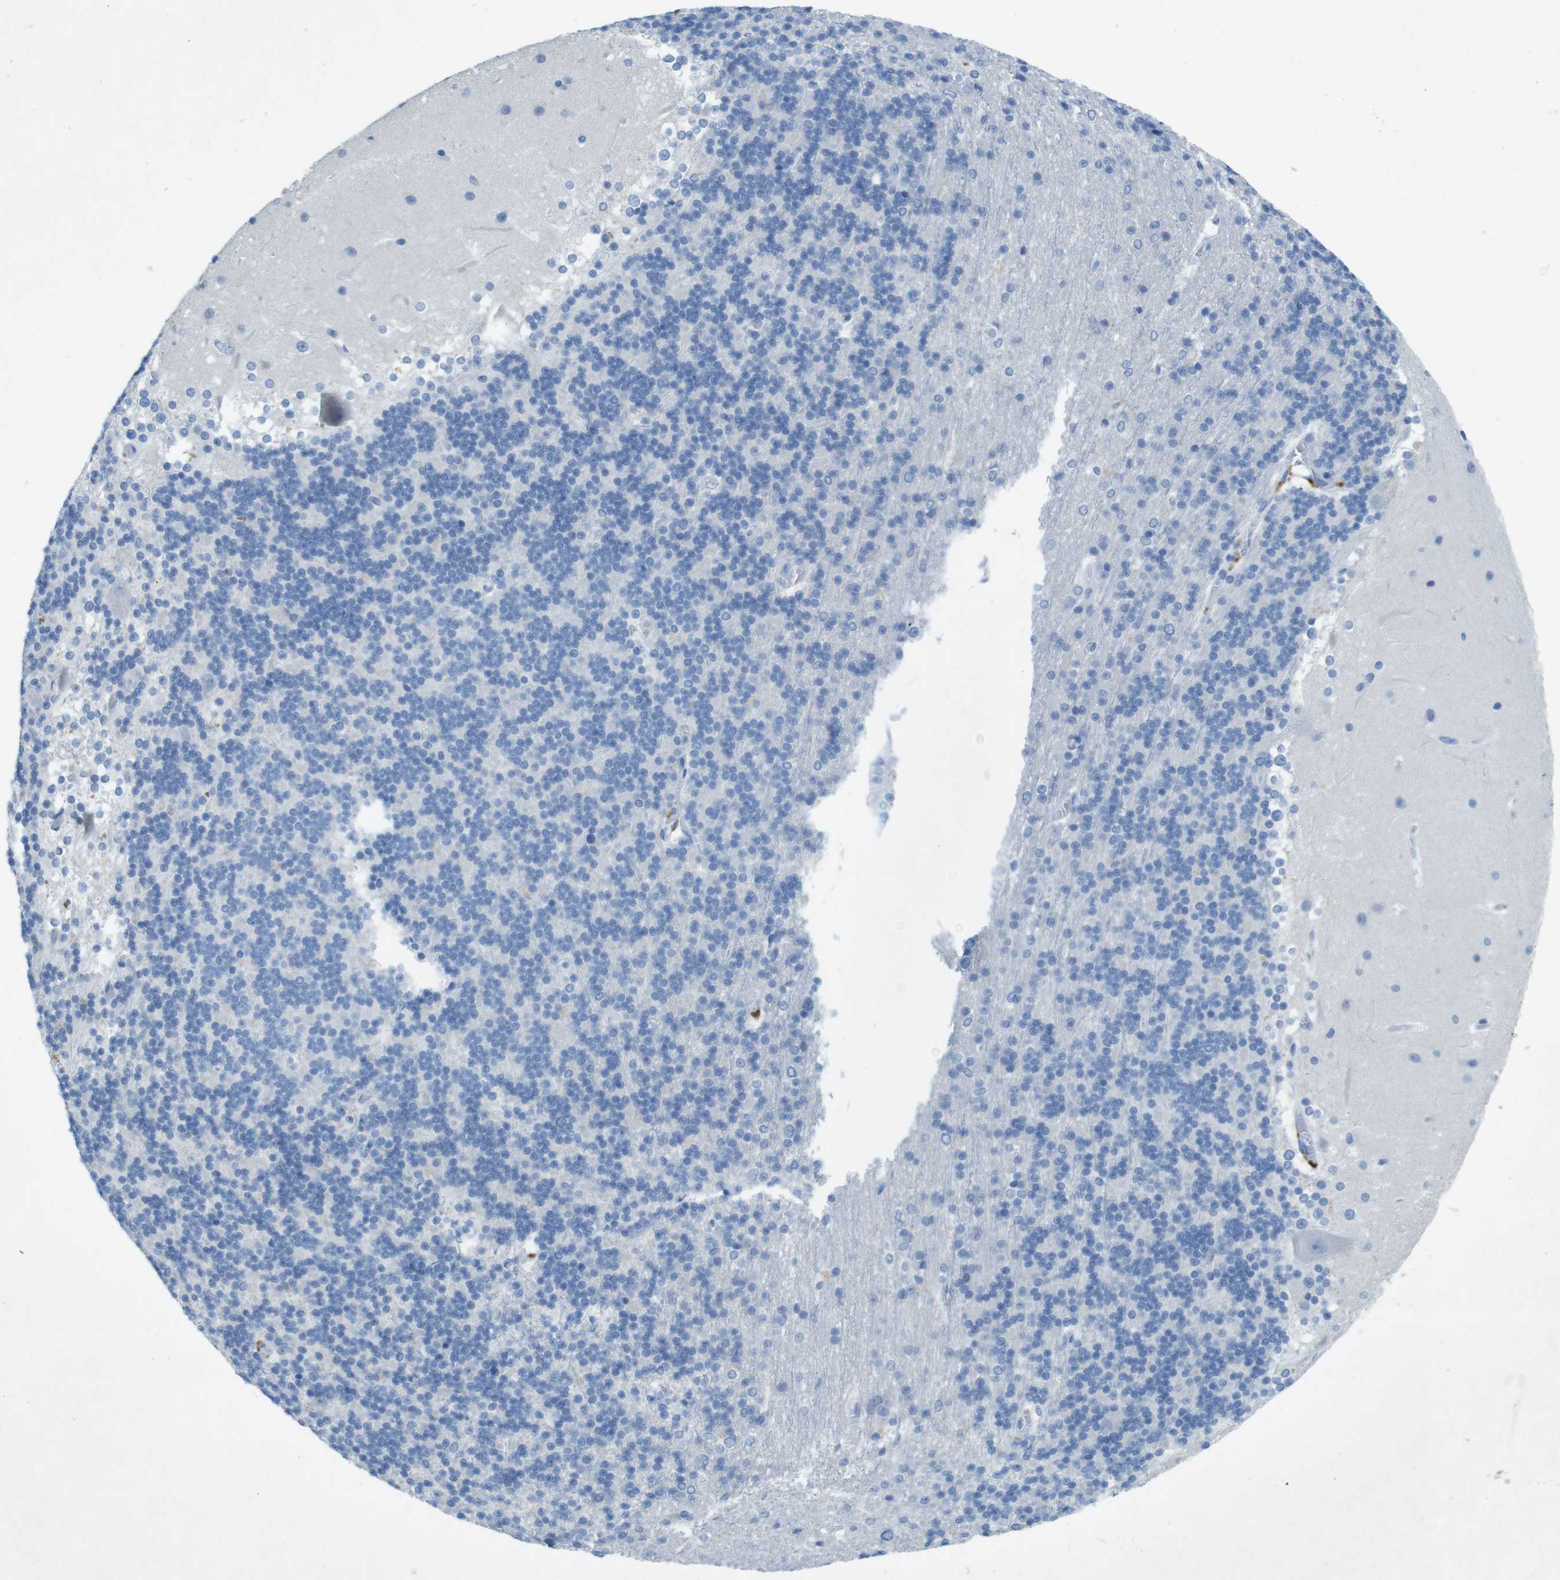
{"staining": {"intensity": "negative", "quantity": "none", "location": "none"}, "tissue": "cerebellum", "cell_type": "Cells in granular layer", "image_type": "normal", "snomed": [{"axis": "morphology", "description": "Normal tissue, NOS"}, {"axis": "topography", "description": "Cerebellum"}], "caption": "This is a photomicrograph of IHC staining of normal cerebellum, which shows no staining in cells in granular layer.", "gene": "CD320", "patient": {"sex": "female", "age": 19}}